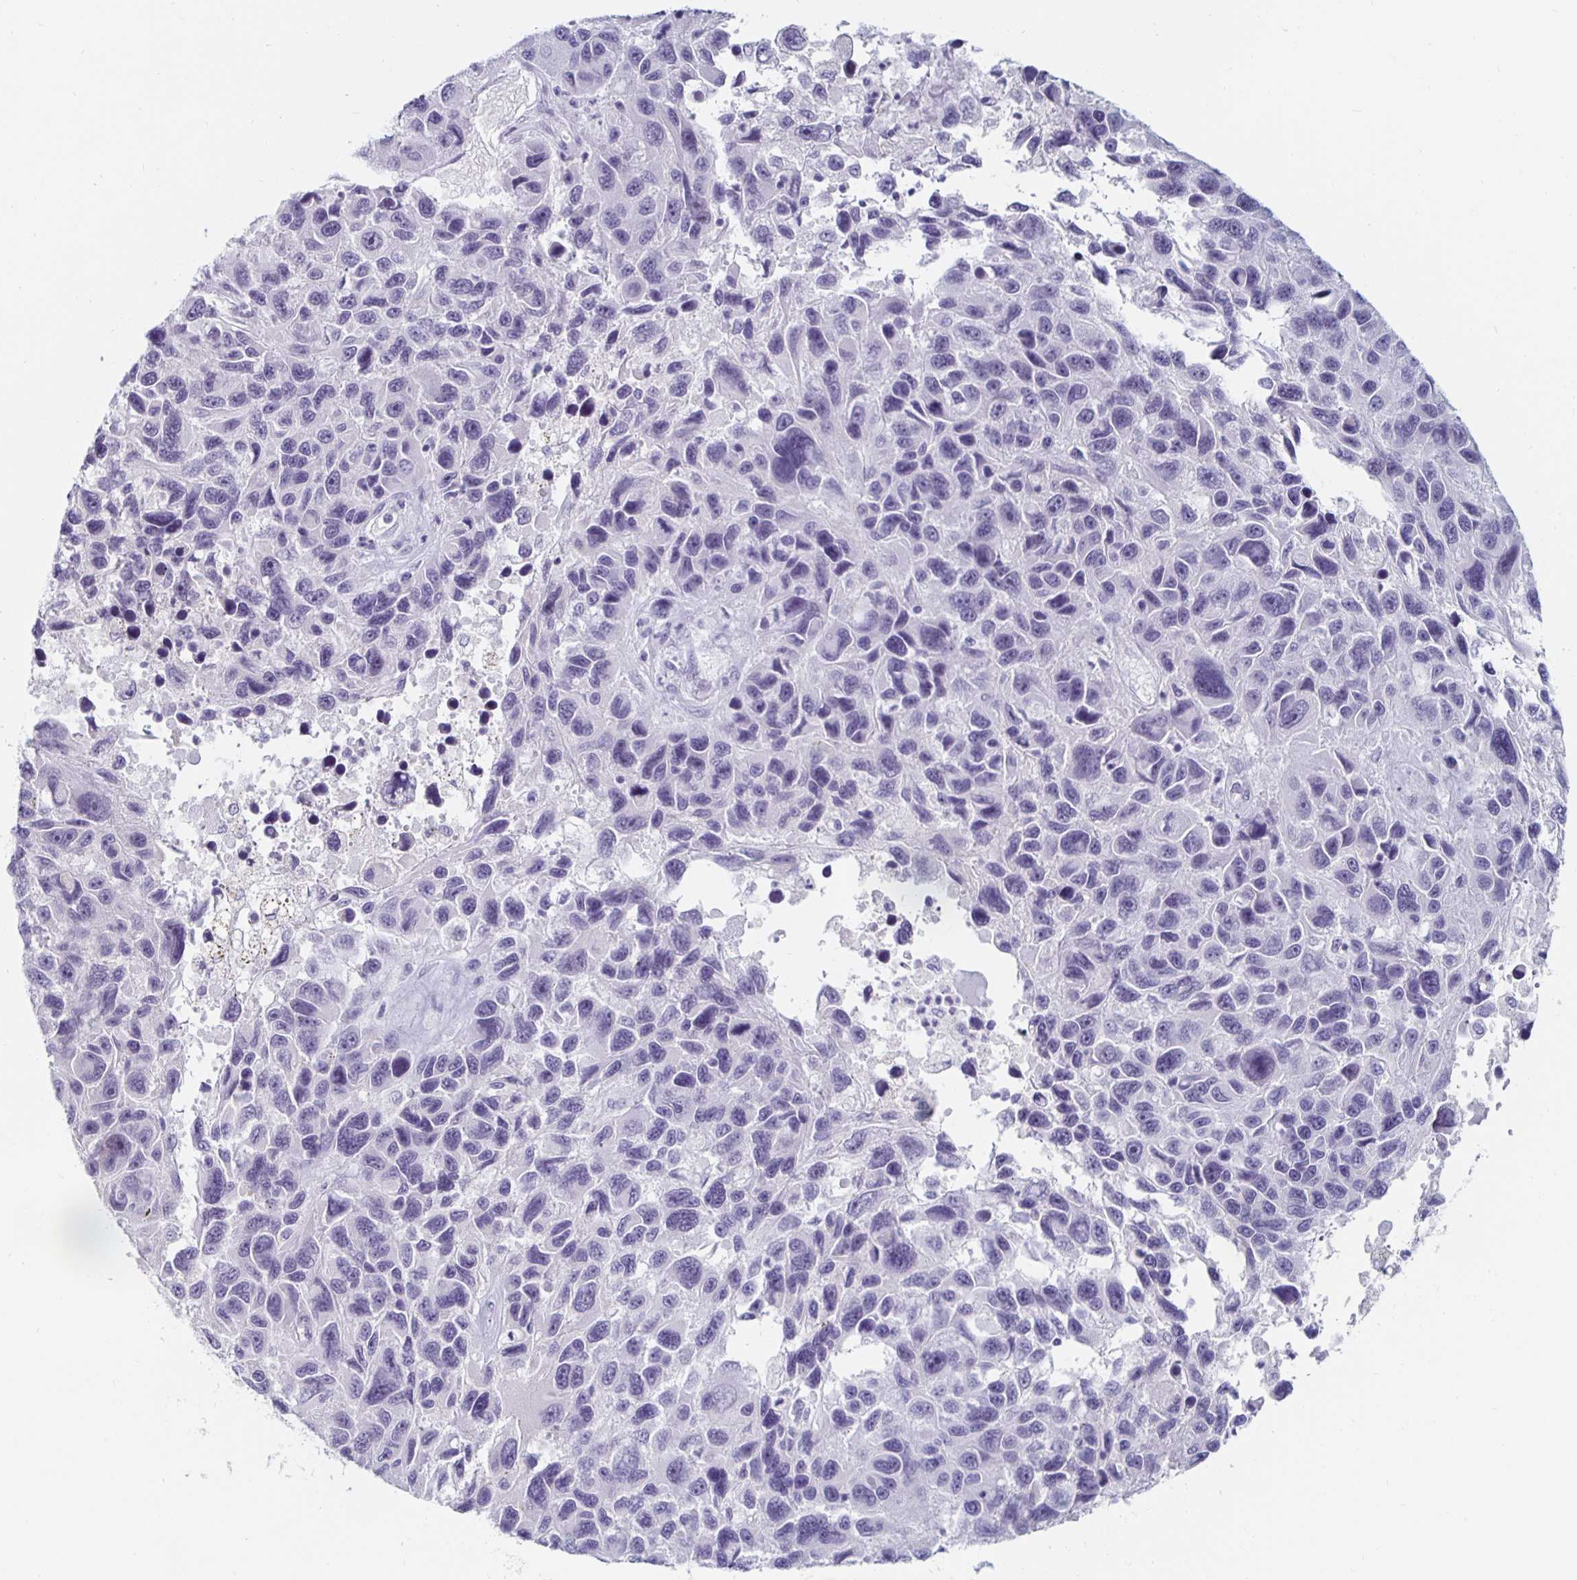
{"staining": {"intensity": "negative", "quantity": "none", "location": "none"}, "tissue": "melanoma", "cell_type": "Tumor cells", "image_type": "cancer", "snomed": [{"axis": "morphology", "description": "Malignant melanoma, NOS"}, {"axis": "topography", "description": "Skin"}], "caption": "An immunohistochemistry (IHC) image of melanoma is shown. There is no staining in tumor cells of melanoma. (Immunohistochemistry (ihc), brightfield microscopy, high magnification).", "gene": "KCNQ2", "patient": {"sex": "male", "age": 53}}